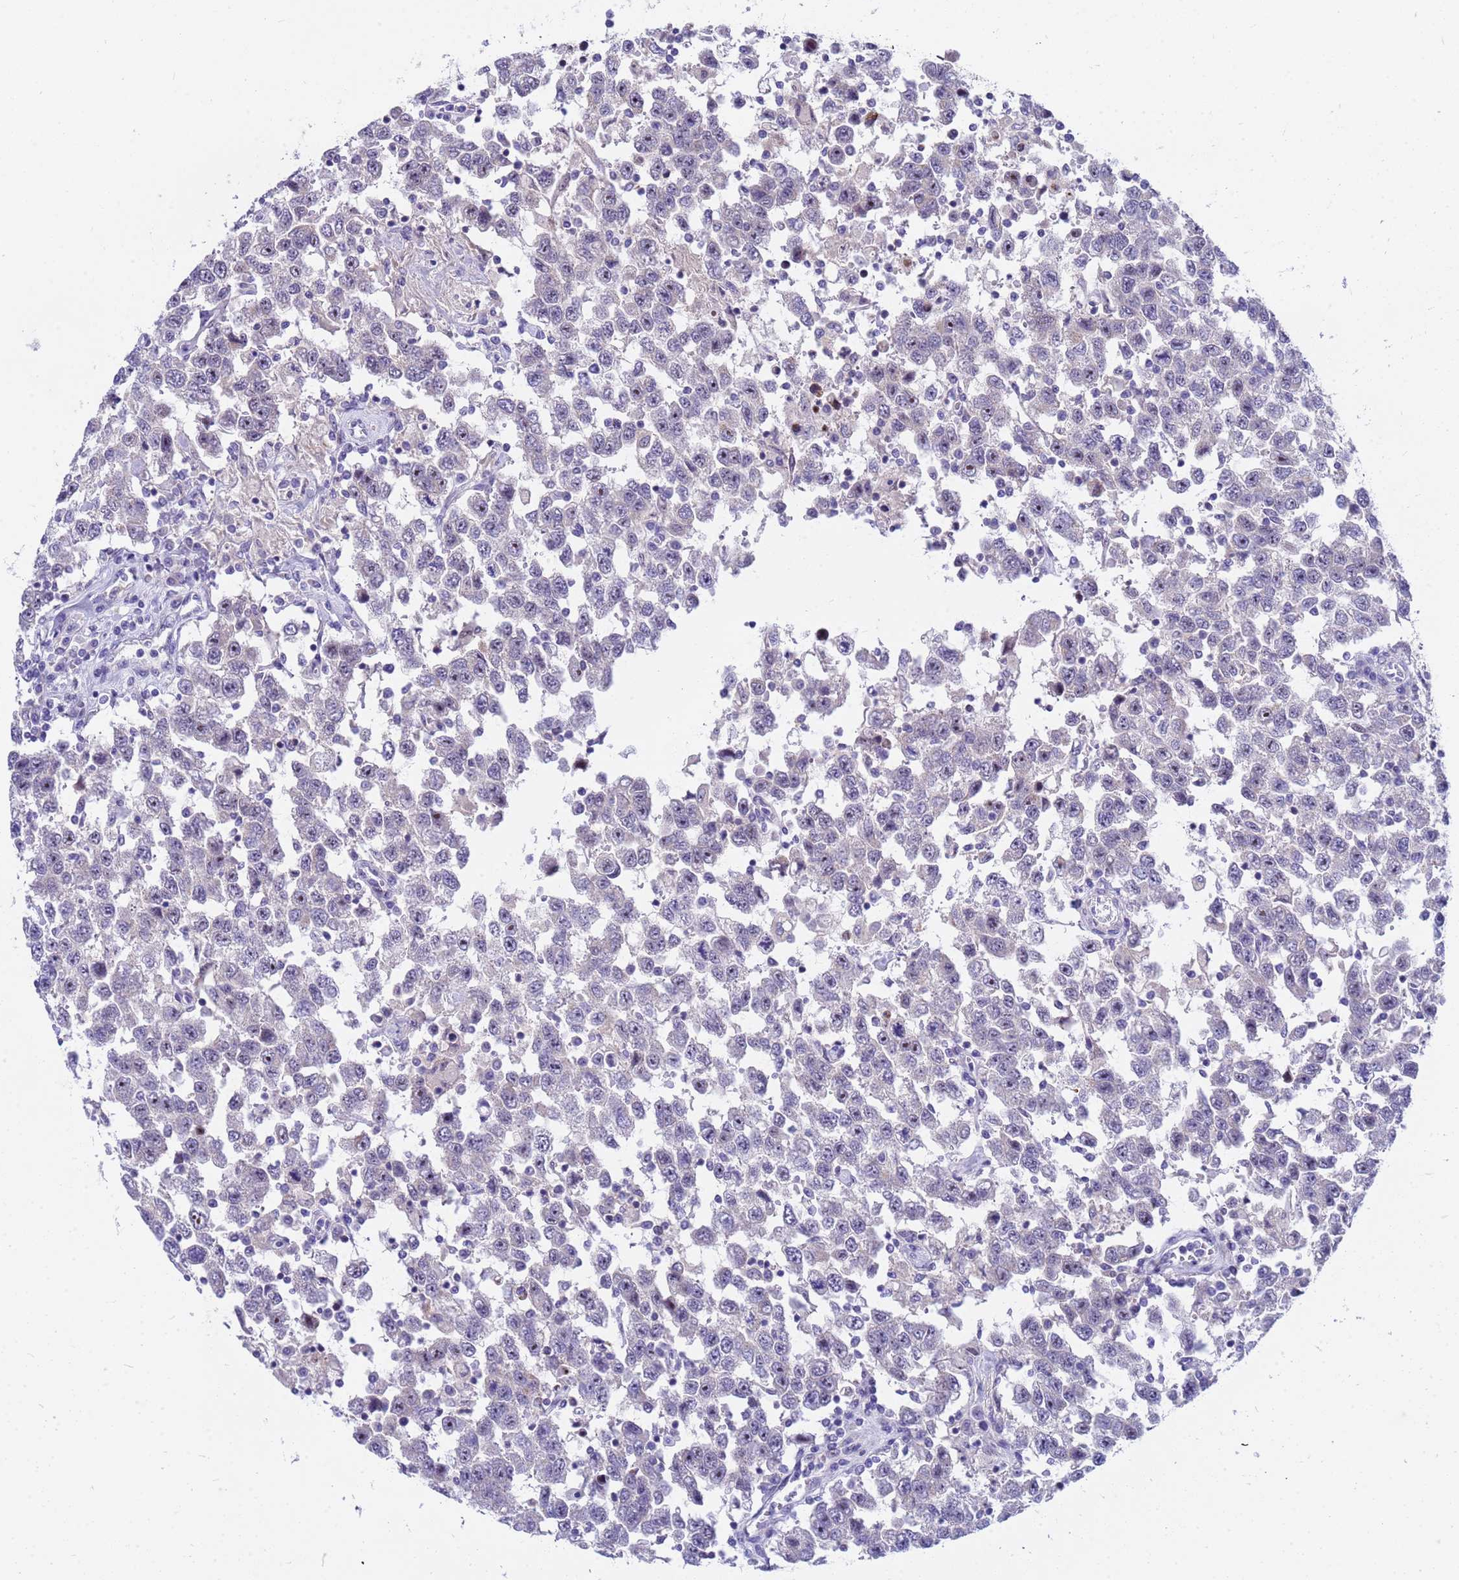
{"staining": {"intensity": "weak", "quantity": "<25%", "location": "nuclear"}, "tissue": "testis cancer", "cell_type": "Tumor cells", "image_type": "cancer", "snomed": [{"axis": "morphology", "description": "Seminoma, NOS"}, {"axis": "topography", "description": "Testis"}], "caption": "Testis seminoma stained for a protein using IHC demonstrates no staining tumor cells.", "gene": "LRATD1", "patient": {"sex": "male", "age": 41}}